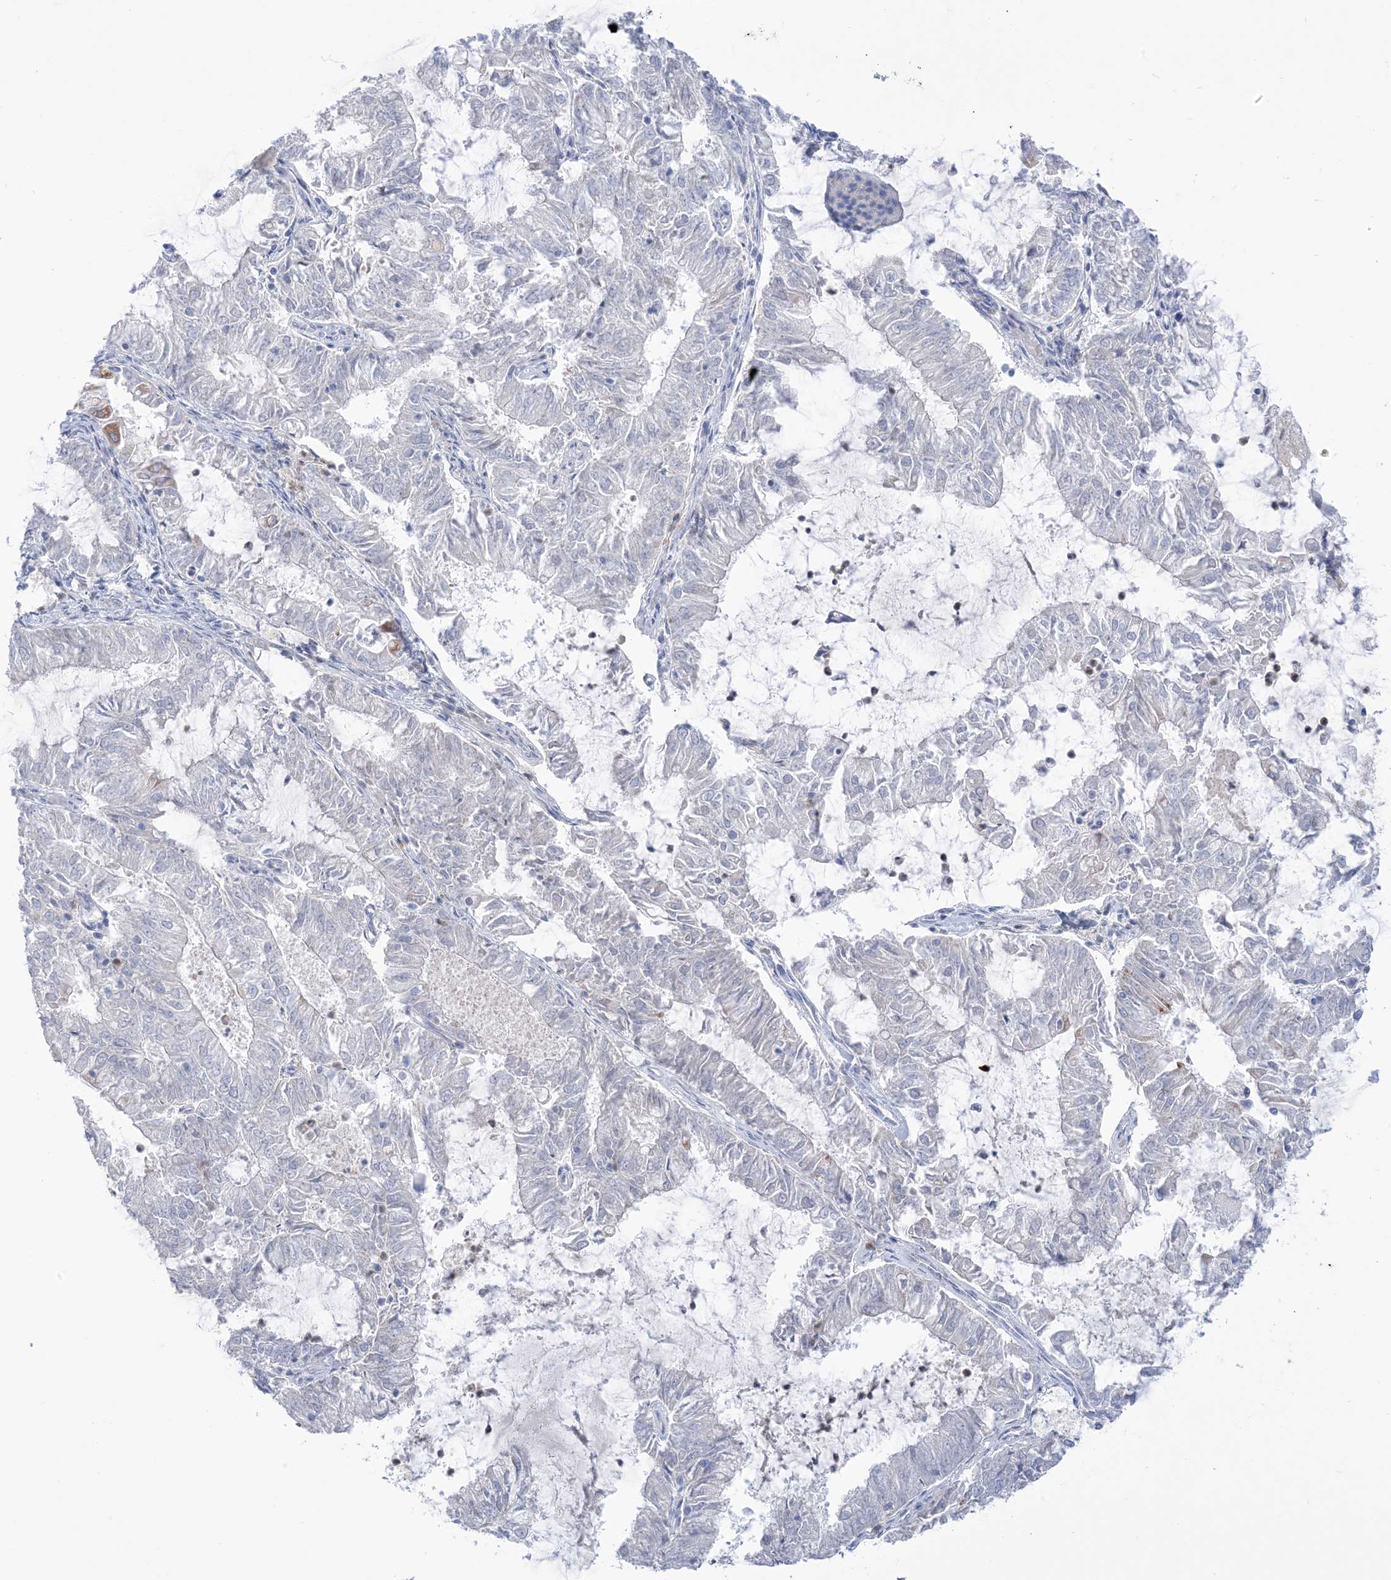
{"staining": {"intensity": "weak", "quantity": "<25%", "location": "cytoplasmic/membranous"}, "tissue": "endometrial cancer", "cell_type": "Tumor cells", "image_type": "cancer", "snomed": [{"axis": "morphology", "description": "Adenocarcinoma, NOS"}, {"axis": "topography", "description": "Endometrium"}], "caption": "Immunohistochemistry (IHC) image of neoplastic tissue: endometrial adenocarcinoma stained with DAB (3,3'-diaminobenzidine) reveals no significant protein expression in tumor cells. The staining is performed using DAB (3,3'-diaminobenzidine) brown chromogen with nuclei counter-stained in using hematoxylin.", "gene": "MTHFD2L", "patient": {"sex": "female", "age": 57}}